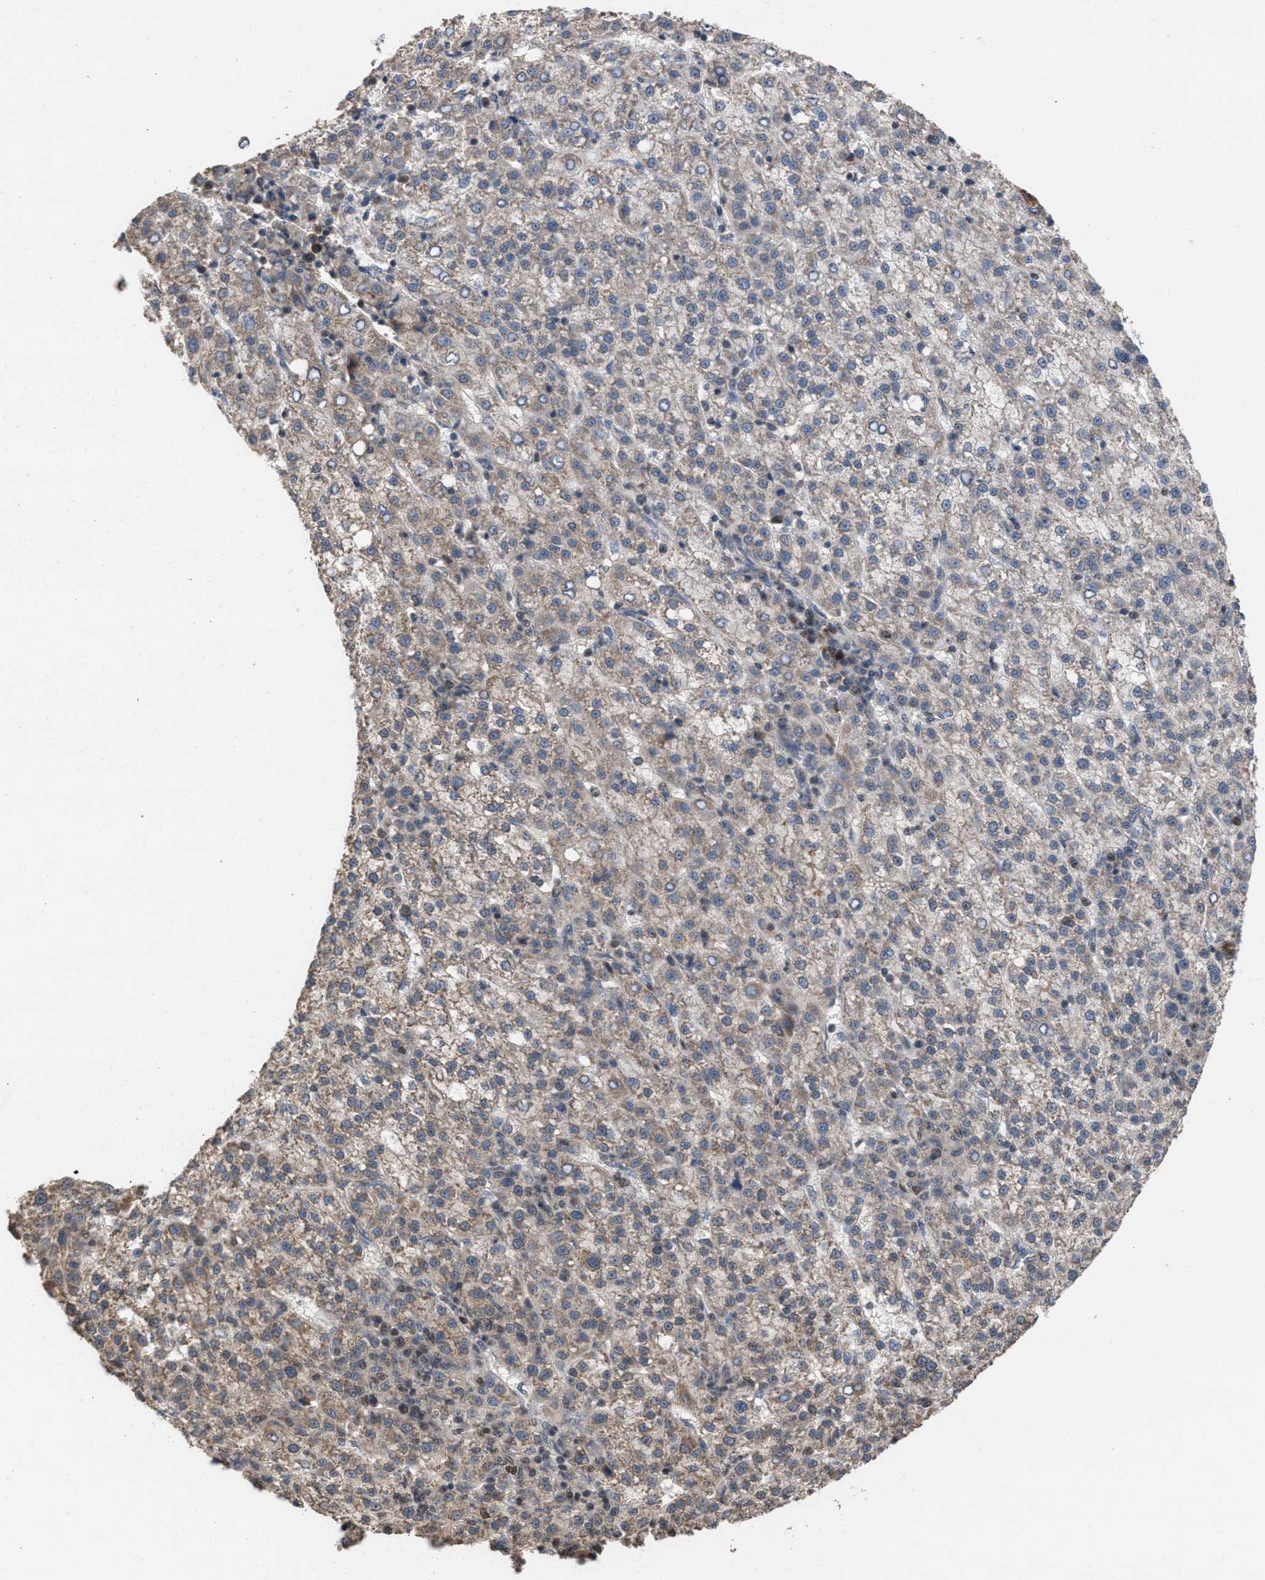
{"staining": {"intensity": "weak", "quantity": "25%-75%", "location": "cytoplasmic/membranous"}, "tissue": "liver cancer", "cell_type": "Tumor cells", "image_type": "cancer", "snomed": [{"axis": "morphology", "description": "Carcinoma, Hepatocellular, NOS"}, {"axis": "topography", "description": "Liver"}], "caption": "Human hepatocellular carcinoma (liver) stained with a protein marker shows weak staining in tumor cells.", "gene": "C9orf78", "patient": {"sex": "female", "age": 58}}